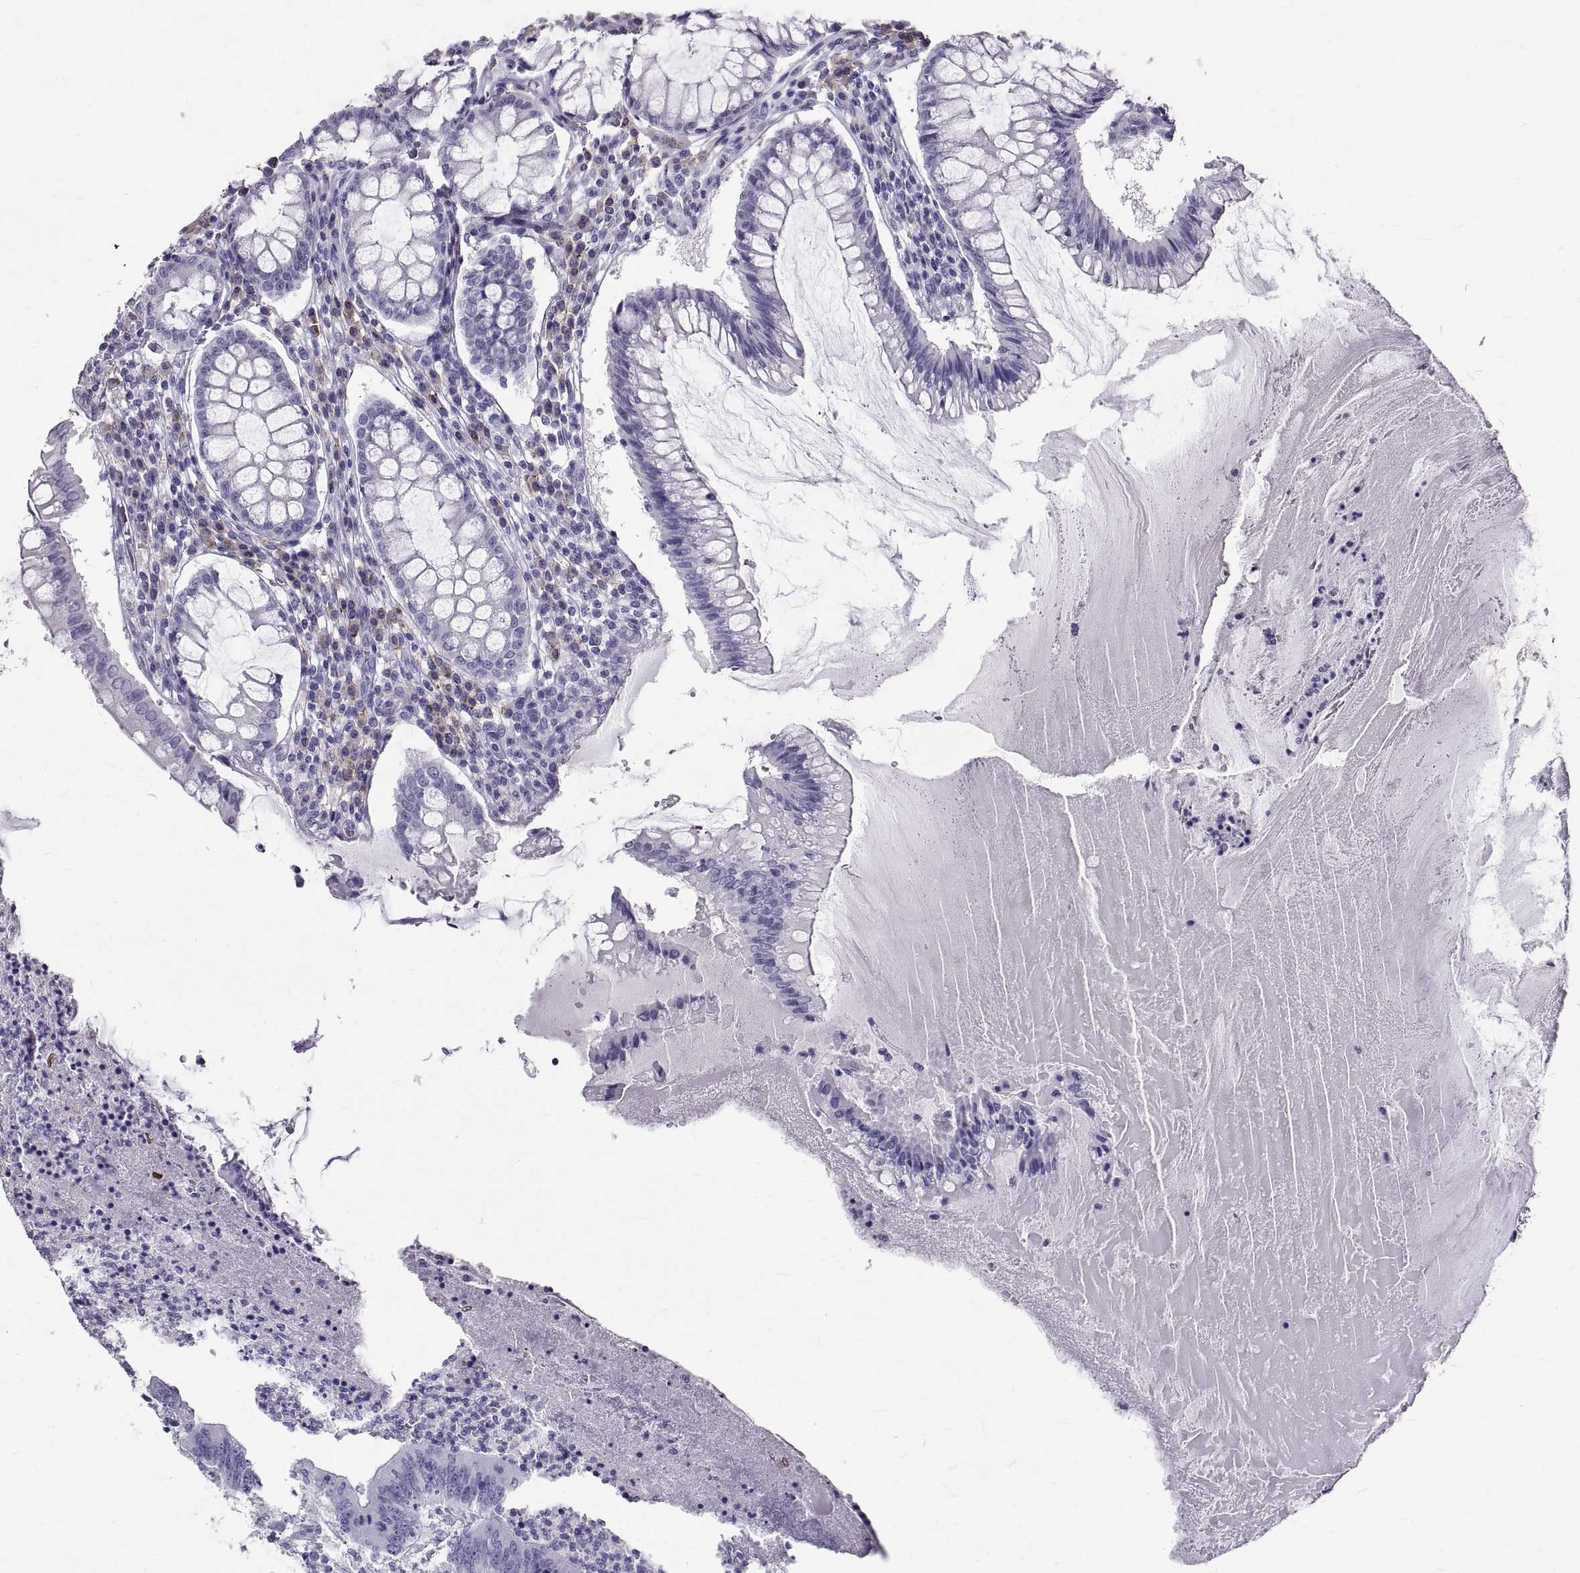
{"staining": {"intensity": "negative", "quantity": "none", "location": "none"}, "tissue": "colorectal cancer", "cell_type": "Tumor cells", "image_type": "cancer", "snomed": [{"axis": "morphology", "description": "Adenocarcinoma, NOS"}, {"axis": "topography", "description": "Colon"}], "caption": "This is a histopathology image of immunohistochemistry staining of adenocarcinoma (colorectal), which shows no positivity in tumor cells.", "gene": "GNG12", "patient": {"sex": "female", "age": 70}}